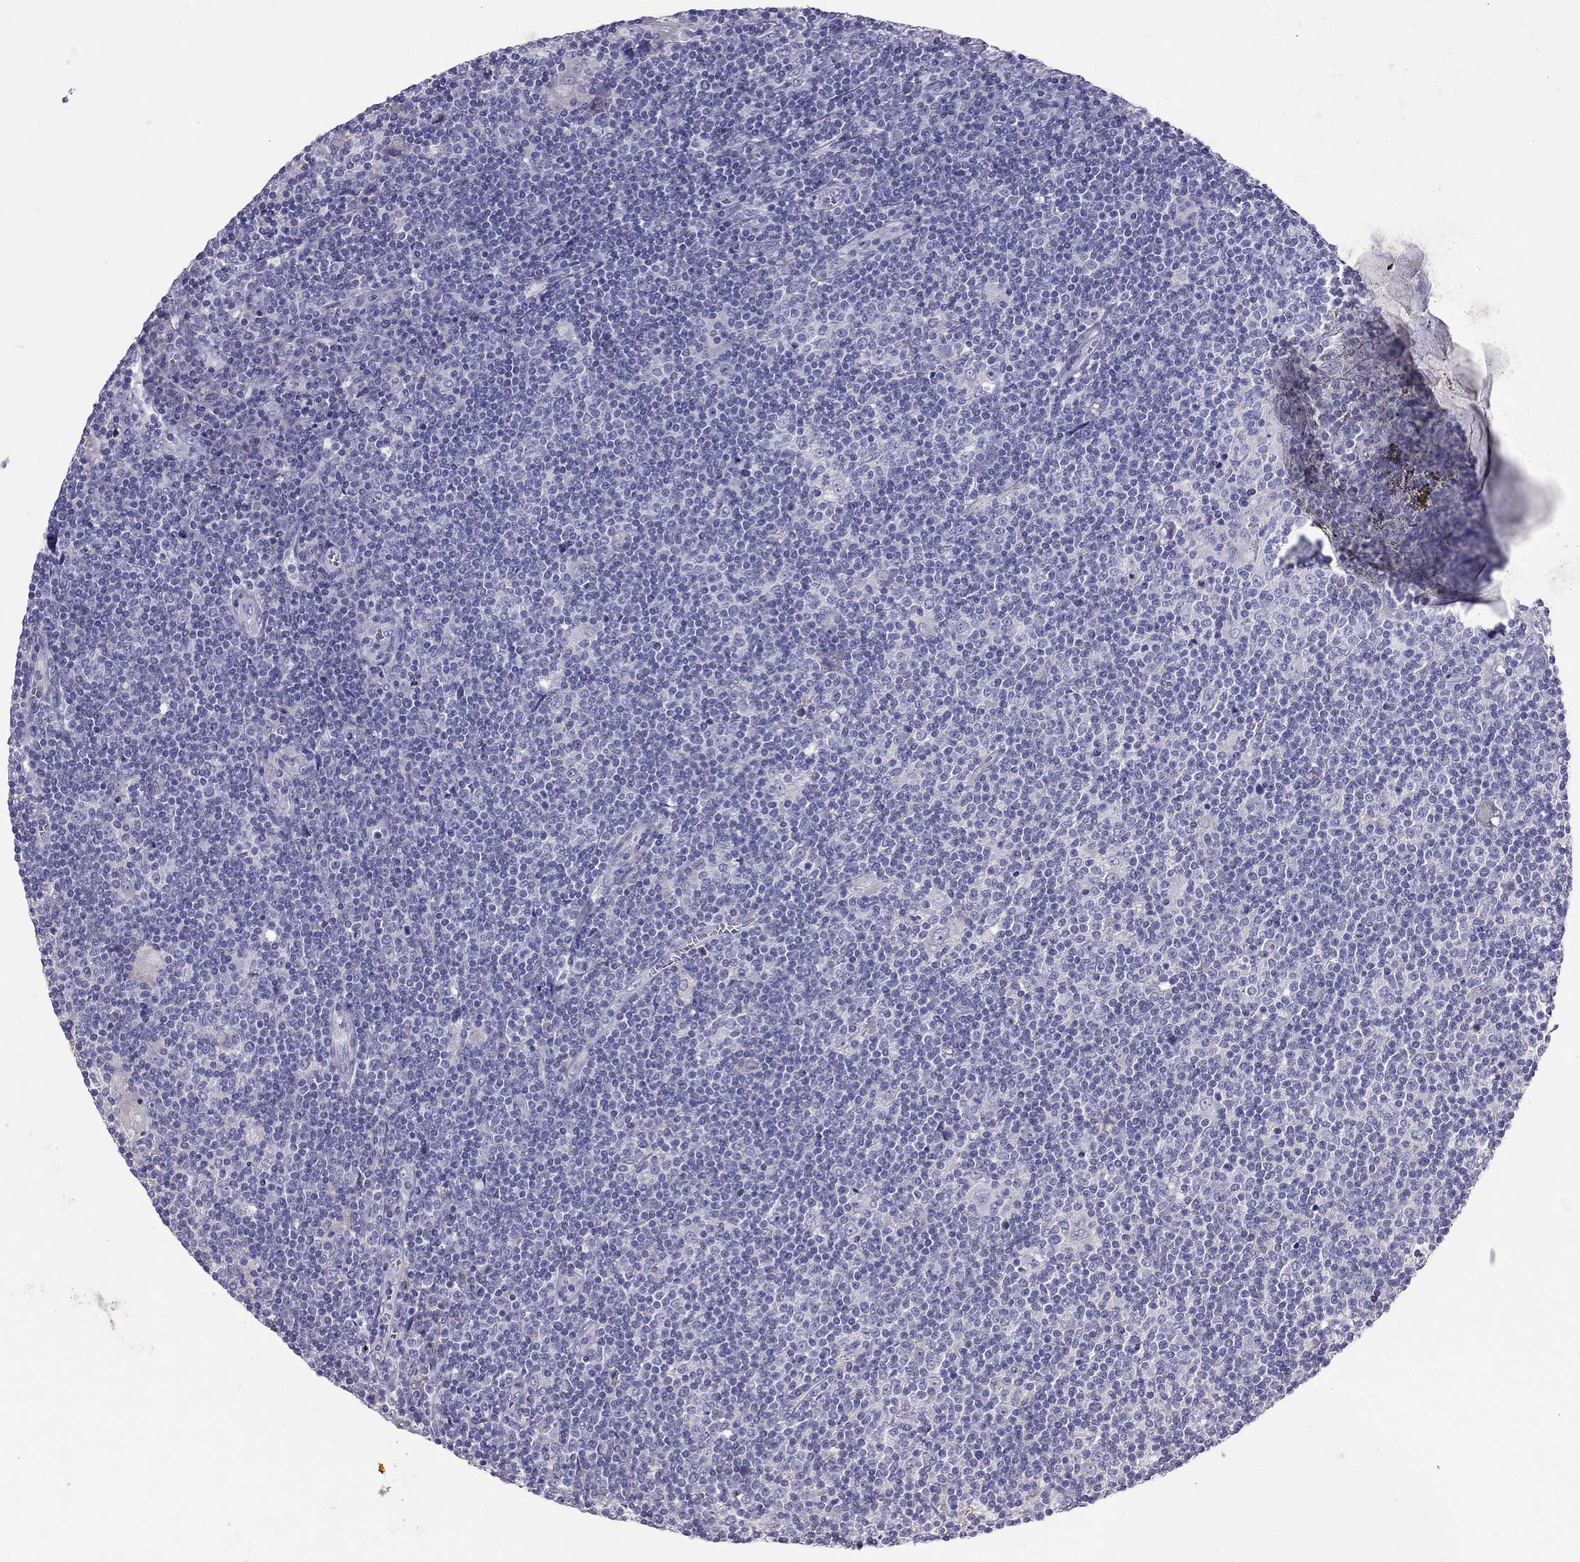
{"staining": {"intensity": "negative", "quantity": "none", "location": "none"}, "tissue": "lymphoma", "cell_type": "Tumor cells", "image_type": "cancer", "snomed": [{"axis": "morphology", "description": "Hodgkin's disease, NOS"}, {"axis": "topography", "description": "Lymph node"}], "caption": "DAB (3,3'-diaminobenzidine) immunohistochemical staining of human lymphoma demonstrates no significant expression in tumor cells.", "gene": "TBC1D21", "patient": {"sex": "male", "age": 40}}